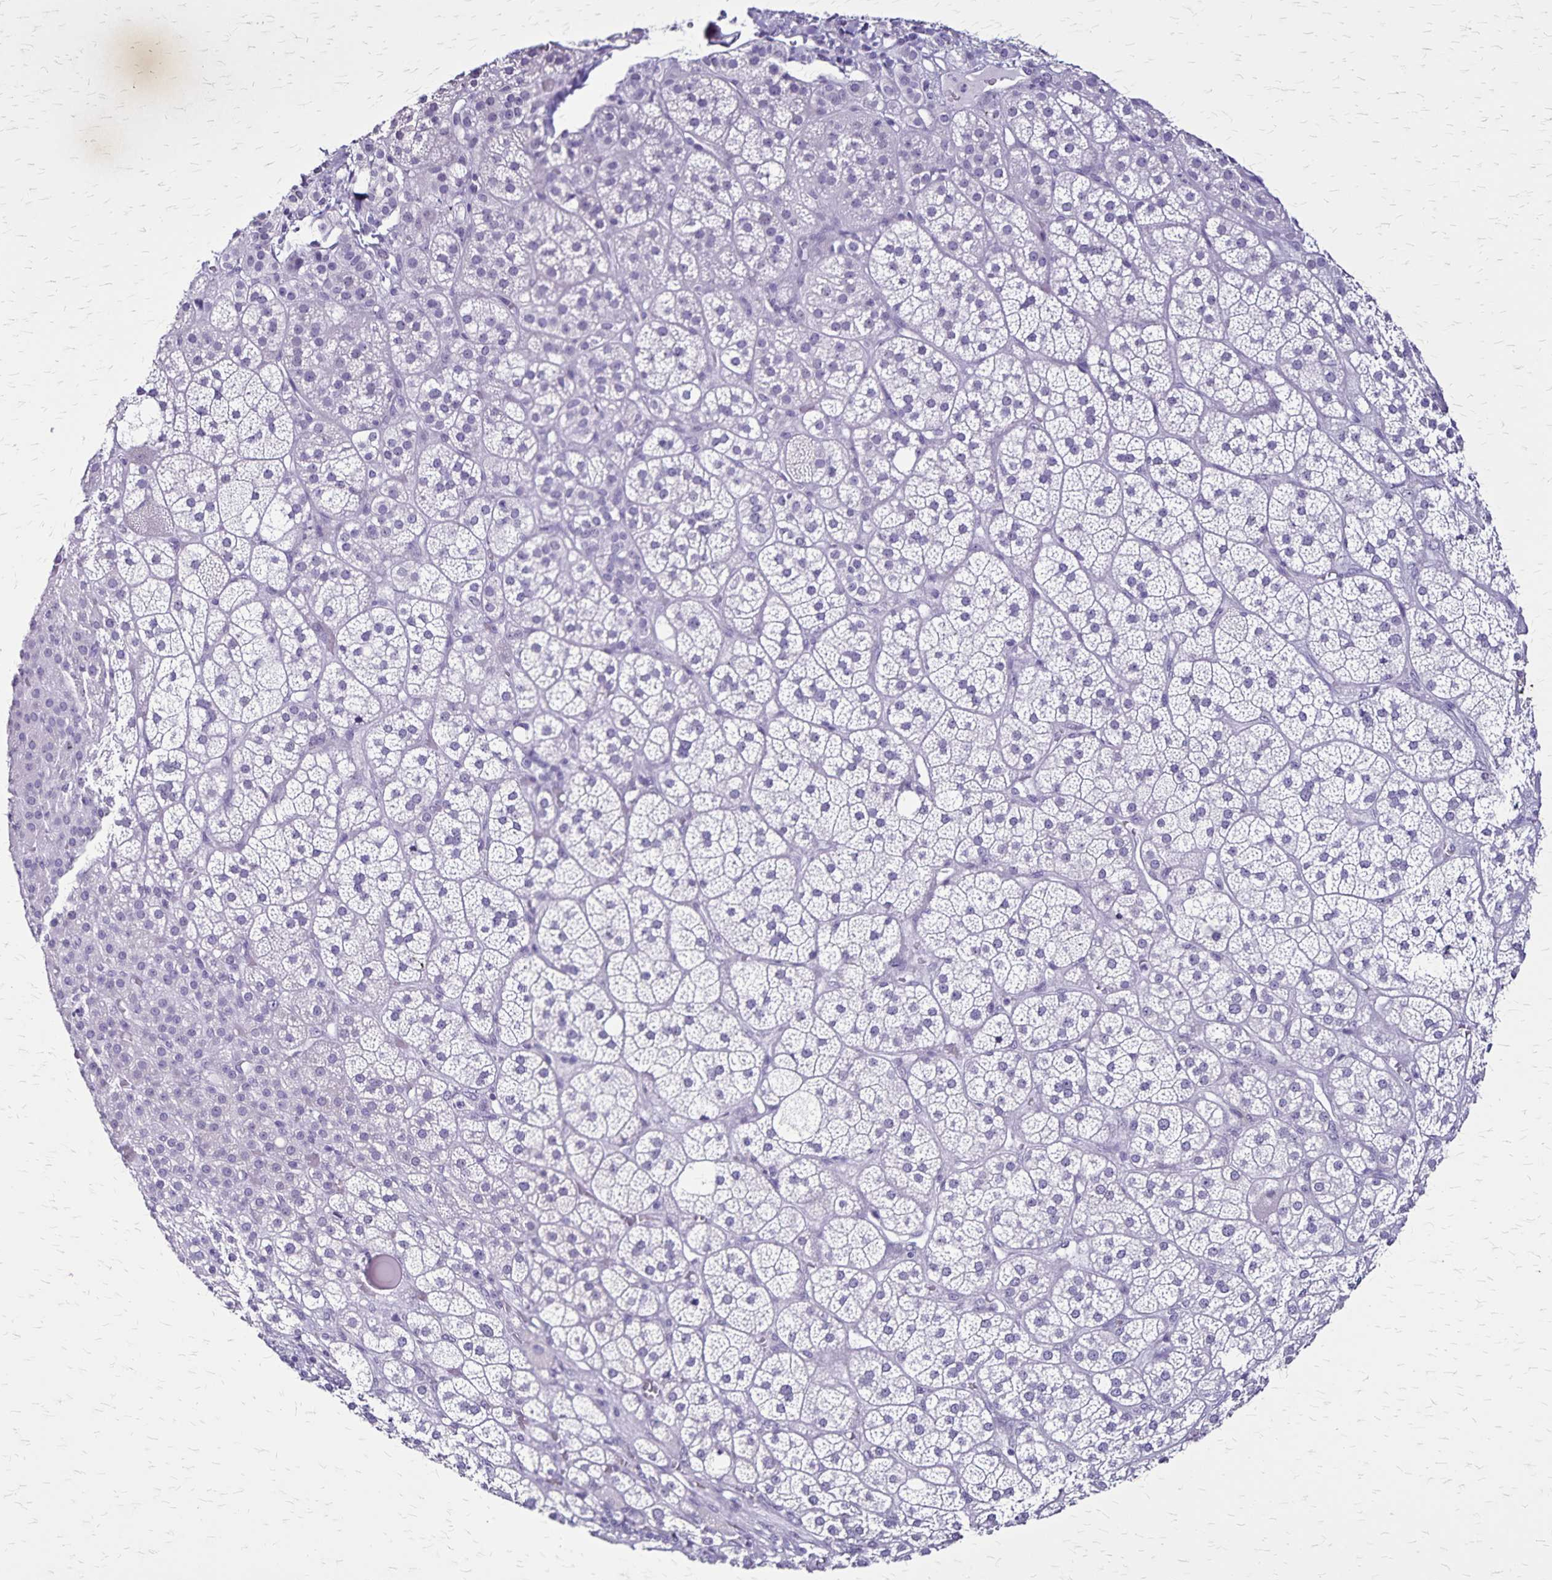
{"staining": {"intensity": "negative", "quantity": "none", "location": "none"}, "tissue": "adrenal gland", "cell_type": "Glandular cells", "image_type": "normal", "snomed": [{"axis": "morphology", "description": "Normal tissue, NOS"}, {"axis": "topography", "description": "Adrenal gland"}], "caption": "Immunohistochemistry of benign human adrenal gland demonstrates no staining in glandular cells. The staining was performed using DAB (3,3'-diaminobenzidine) to visualize the protein expression in brown, while the nuclei were stained in blue with hematoxylin (Magnification: 20x).", "gene": "KRT2", "patient": {"sex": "female", "age": 60}}